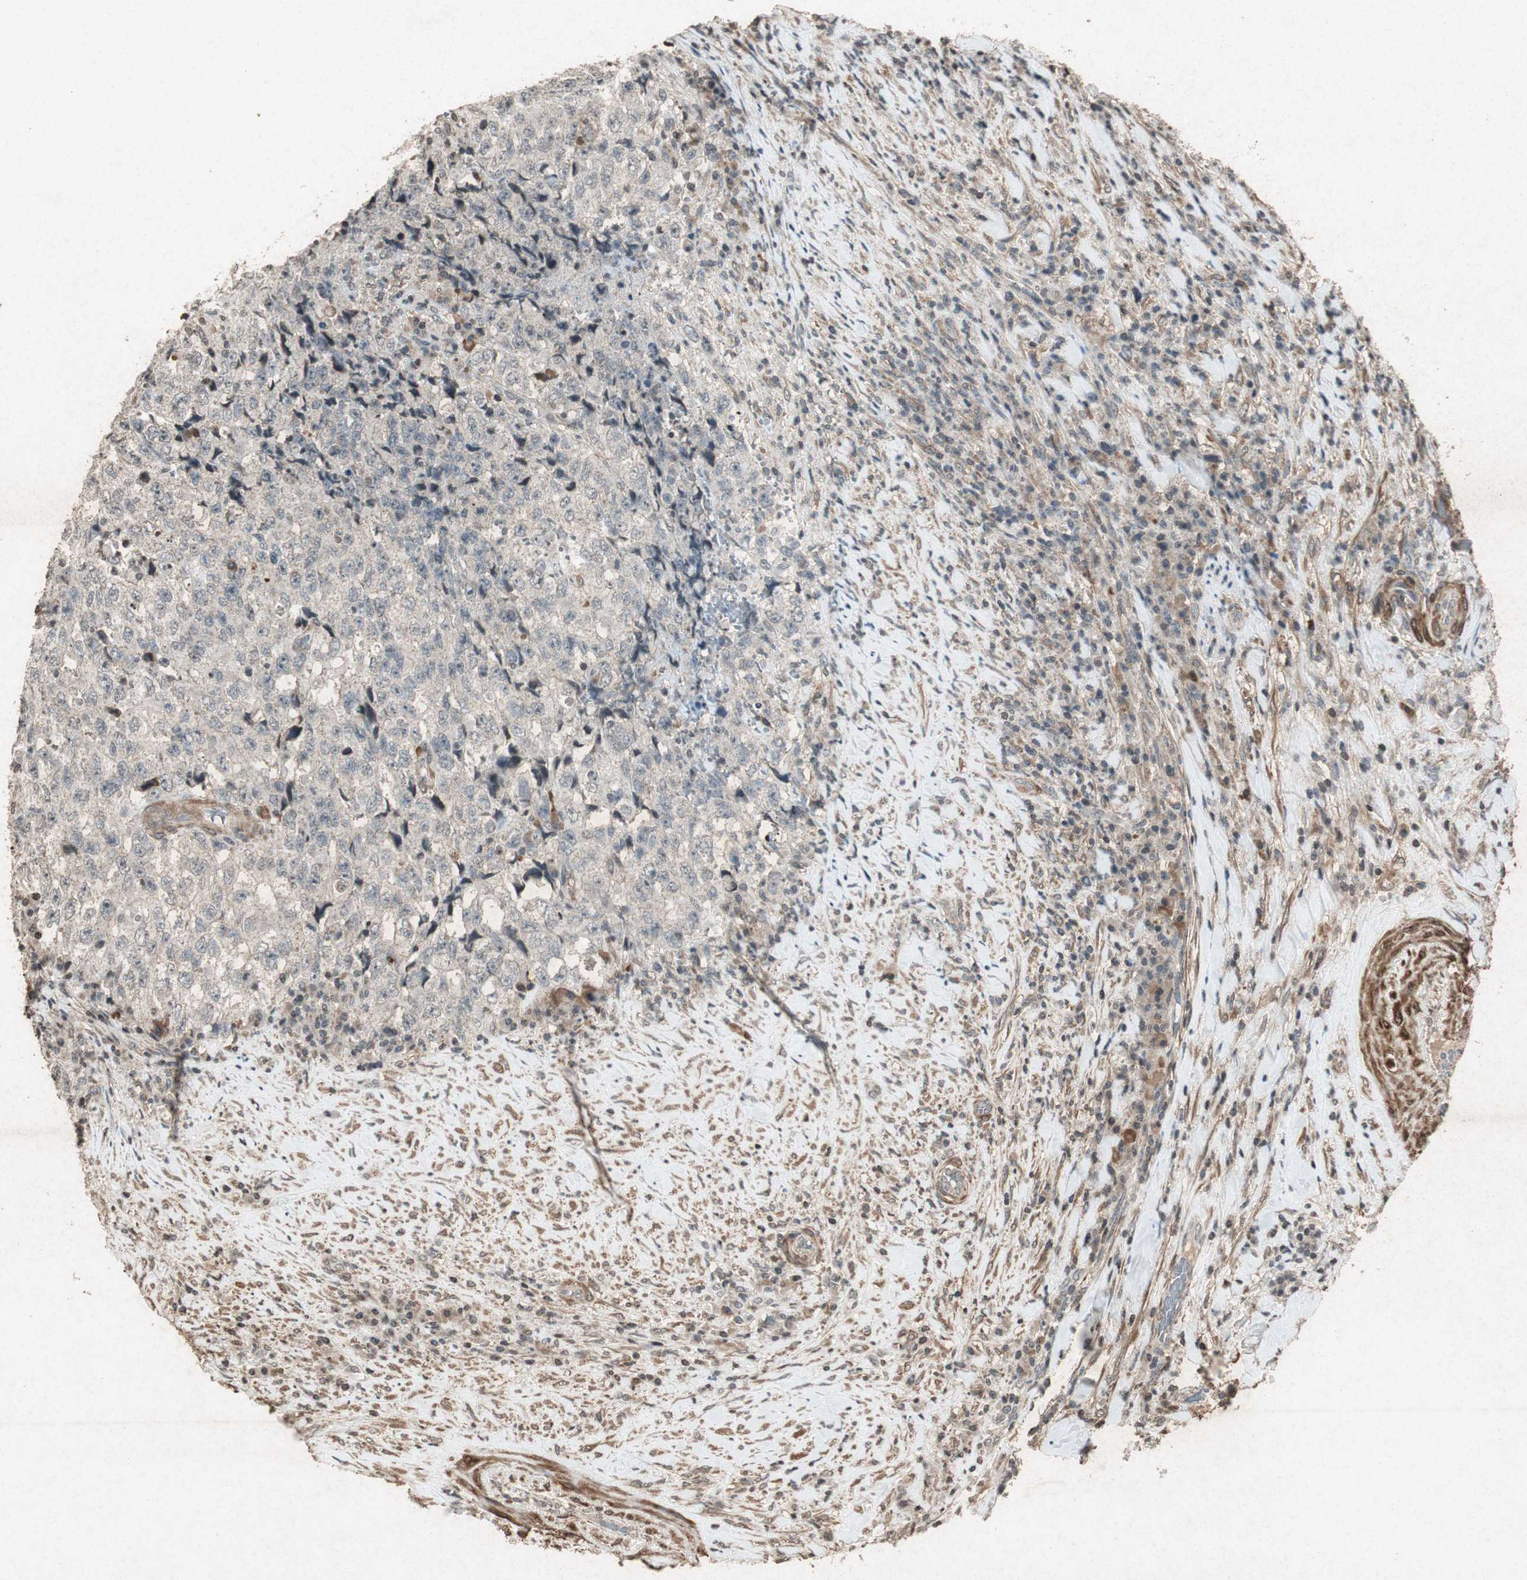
{"staining": {"intensity": "weak", "quantity": ">75%", "location": "none"}, "tissue": "testis cancer", "cell_type": "Tumor cells", "image_type": "cancer", "snomed": [{"axis": "morphology", "description": "Necrosis, NOS"}, {"axis": "morphology", "description": "Carcinoma, Embryonal, NOS"}, {"axis": "topography", "description": "Testis"}], "caption": "There is low levels of weak None staining in tumor cells of testis embryonal carcinoma, as demonstrated by immunohistochemical staining (brown color).", "gene": "PRKG1", "patient": {"sex": "male", "age": 19}}